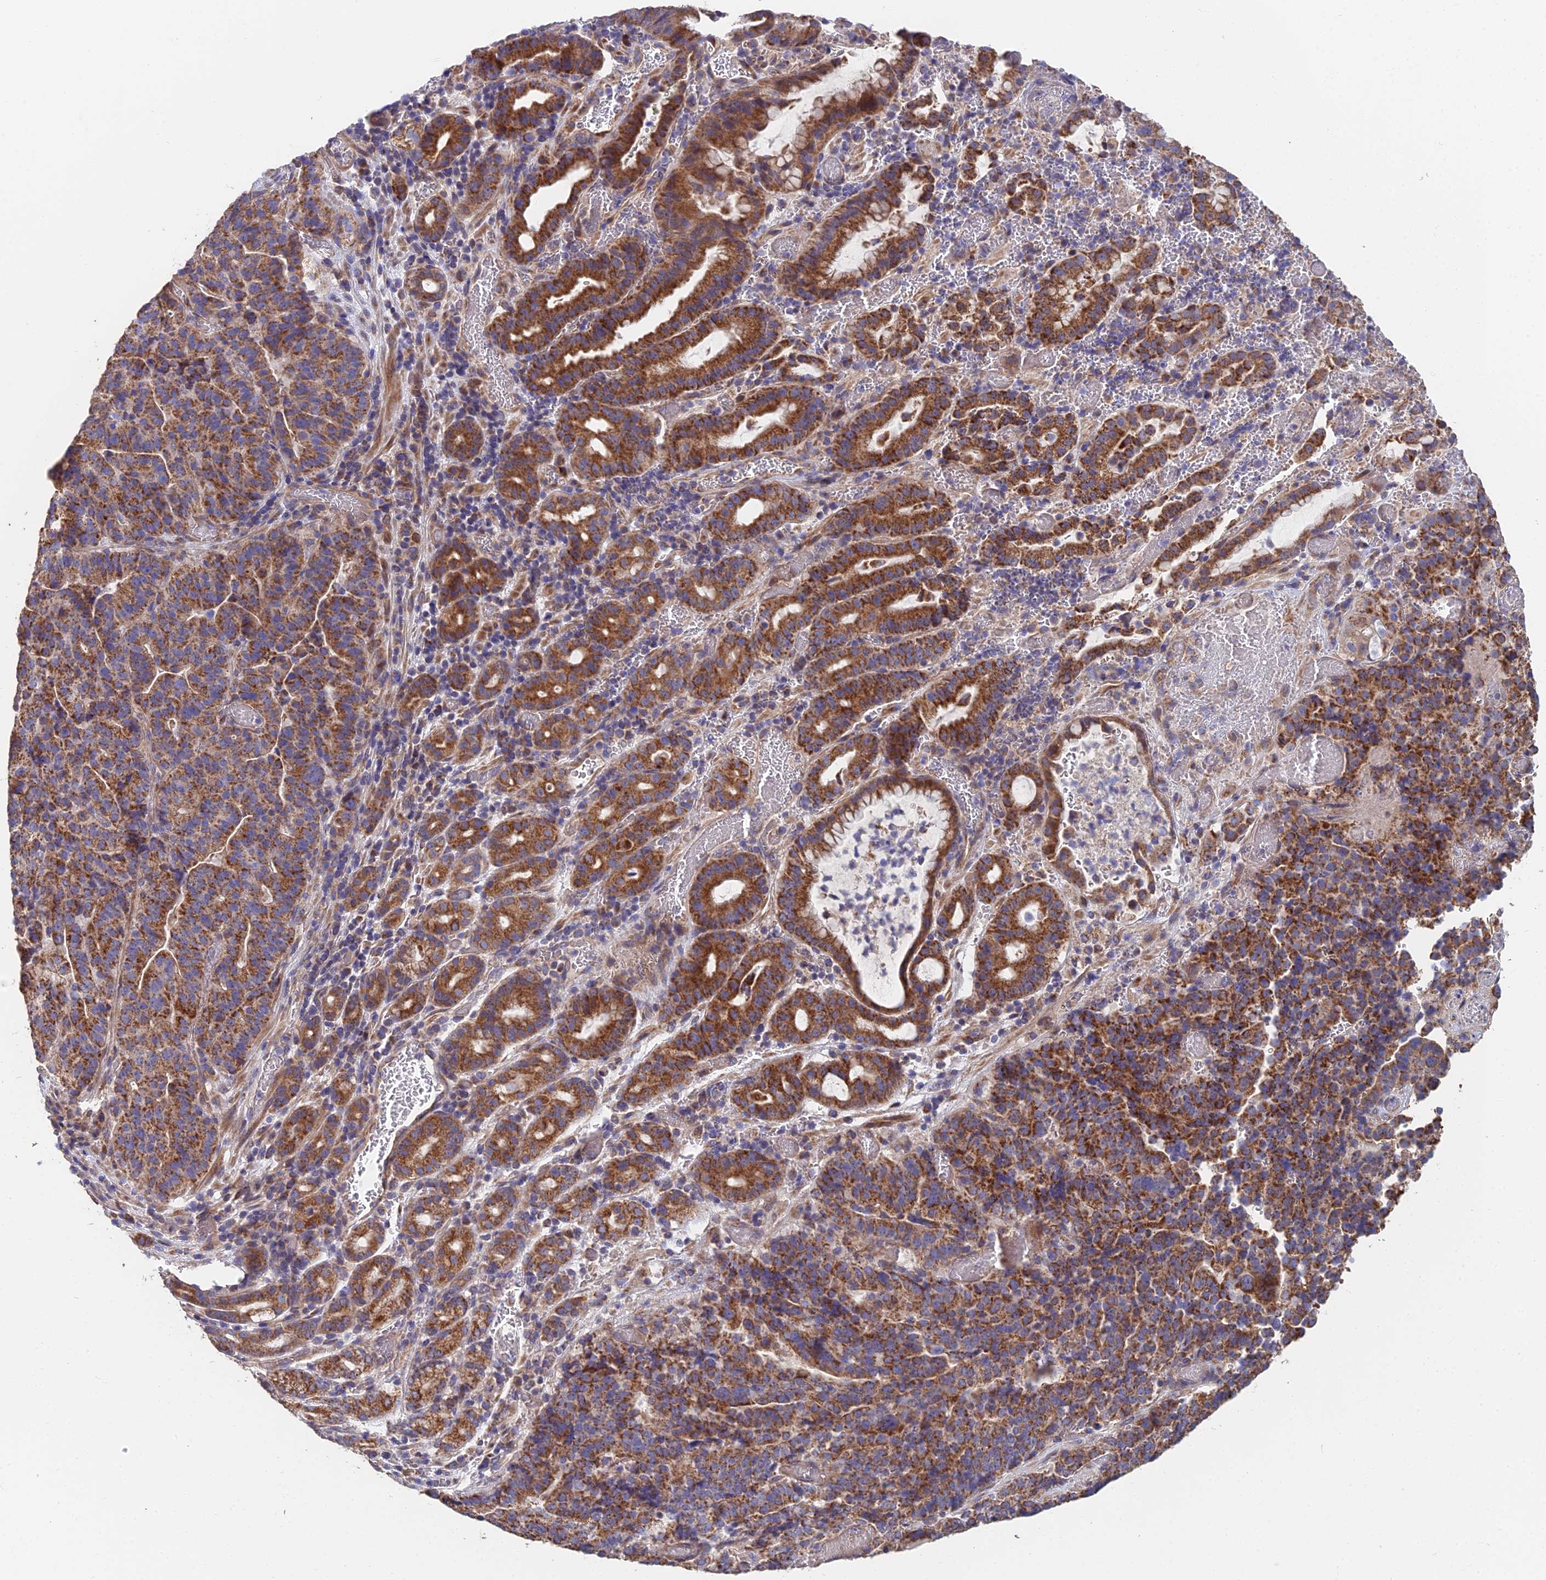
{"staining": {"intensity": "strong", "quantity": ">75%", "location": "cytoplasmic/membranous"}, "tissue": "stomach cancer", "cell_type": "Tumor cells", "image_type": "cancer", "snomed": [{"axis": "morphology", "description": "Adenocarcinoma, NOS"}, {"axis": "topography", "description": "Stomach"}], "caption": "Protein expression analysis of human adenocarcinoma (stomach) reveals strong cytoplasmic/membranous expression in about >75% of tumor cells.", "gene": "ECSIT", "patient": {"sex": "male", "age": 48}}